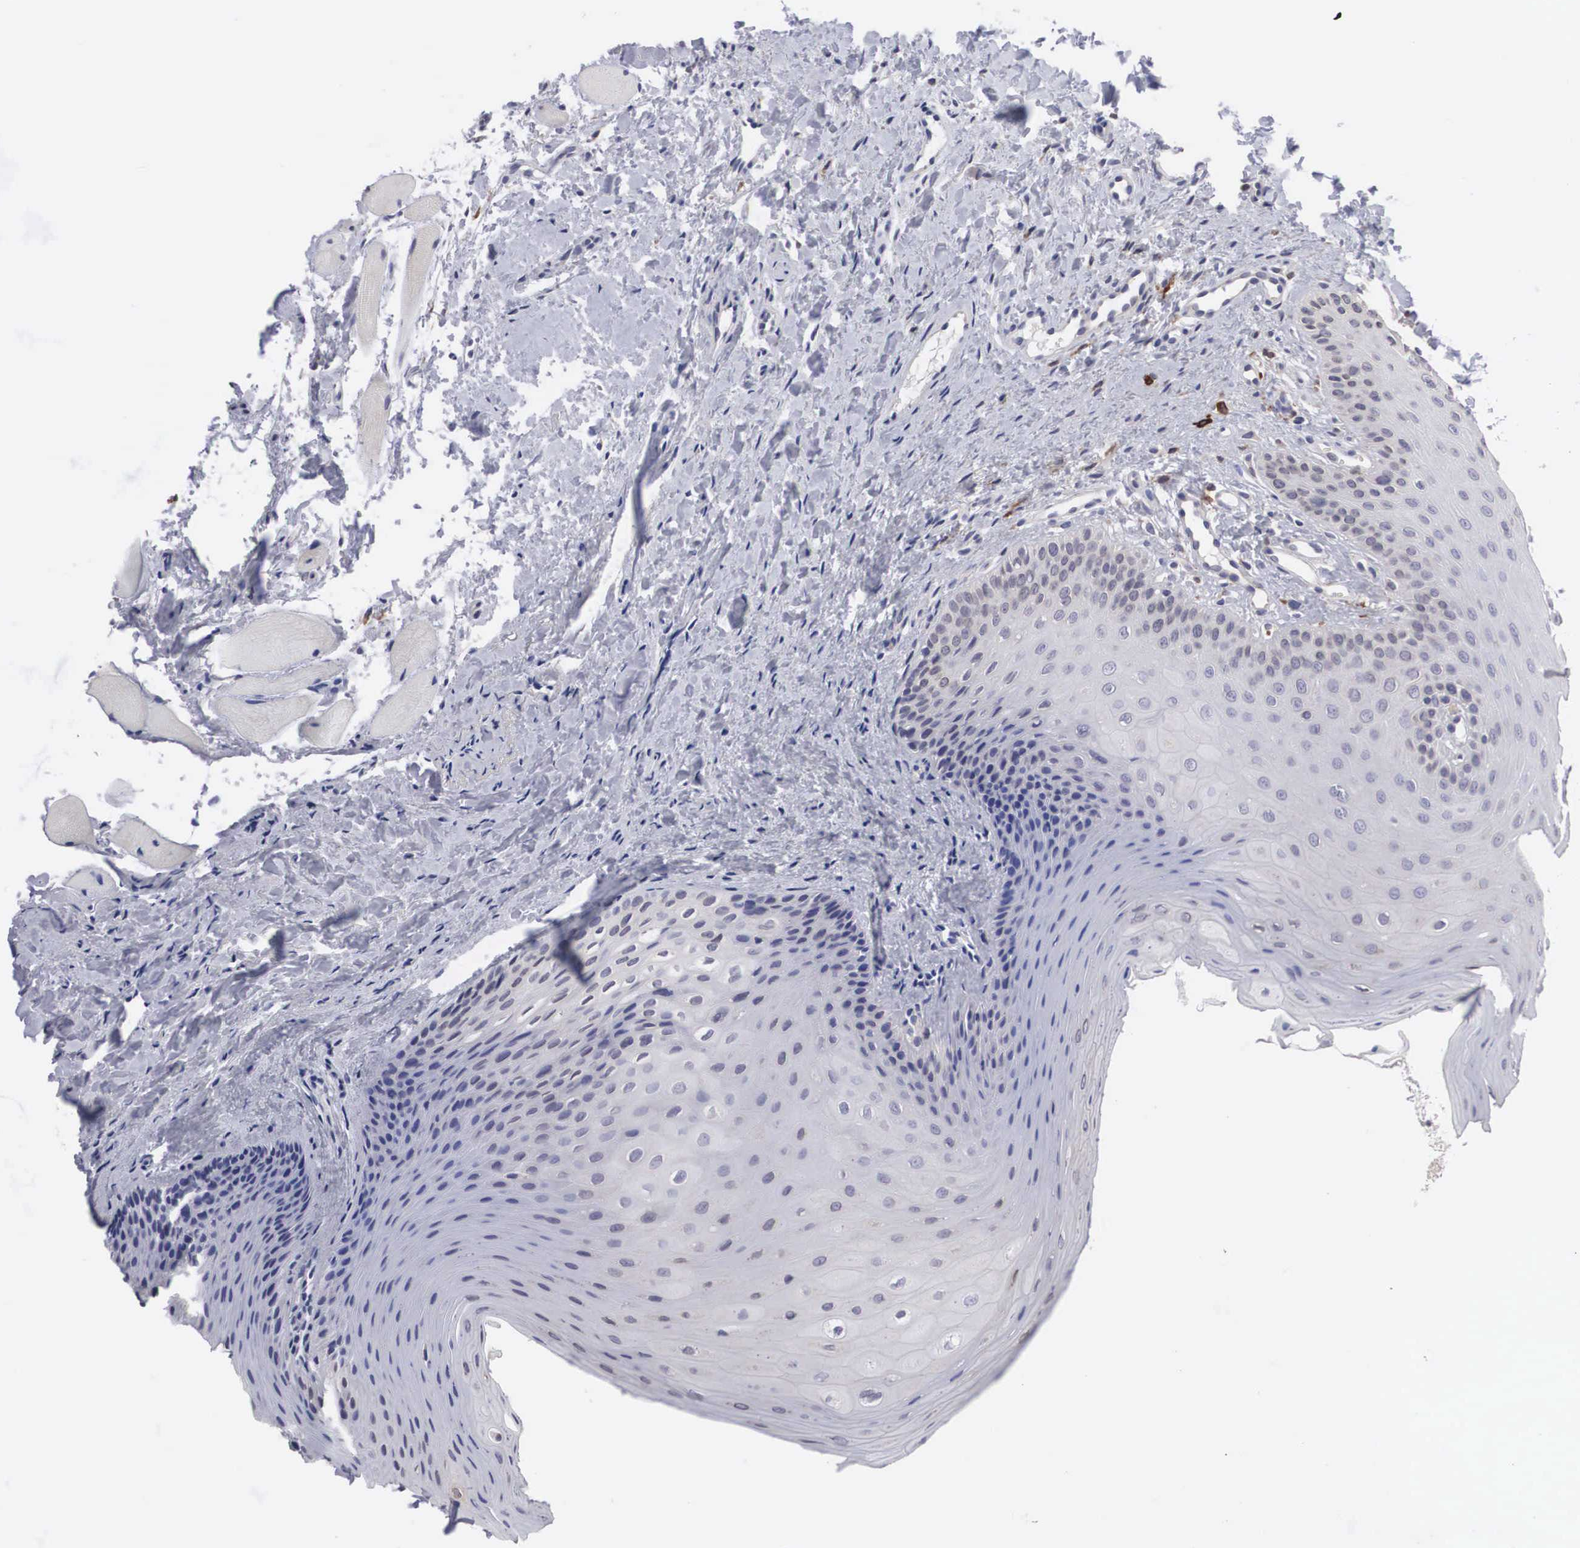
{"staining": {"intensity": "negative", "quantity": "none", "location": "none"}, "tissue": "oral mucosa", "cell_type": "Squamous epithelial cells", "image_type": "normal", "snomed": [{"axis": "morphology", "description": "Normal tissue, NOS"}, {"axis": "topography", "description": "Oral tissue"}], "caption": "The image shows no significant positivity in squamous epithelial cells of oral mucosa. (Immunohistochemistry, brightfield microscopy, high magnification).", "gene": "HMOX1", "patient": {"sex": "female", "age": 23}}